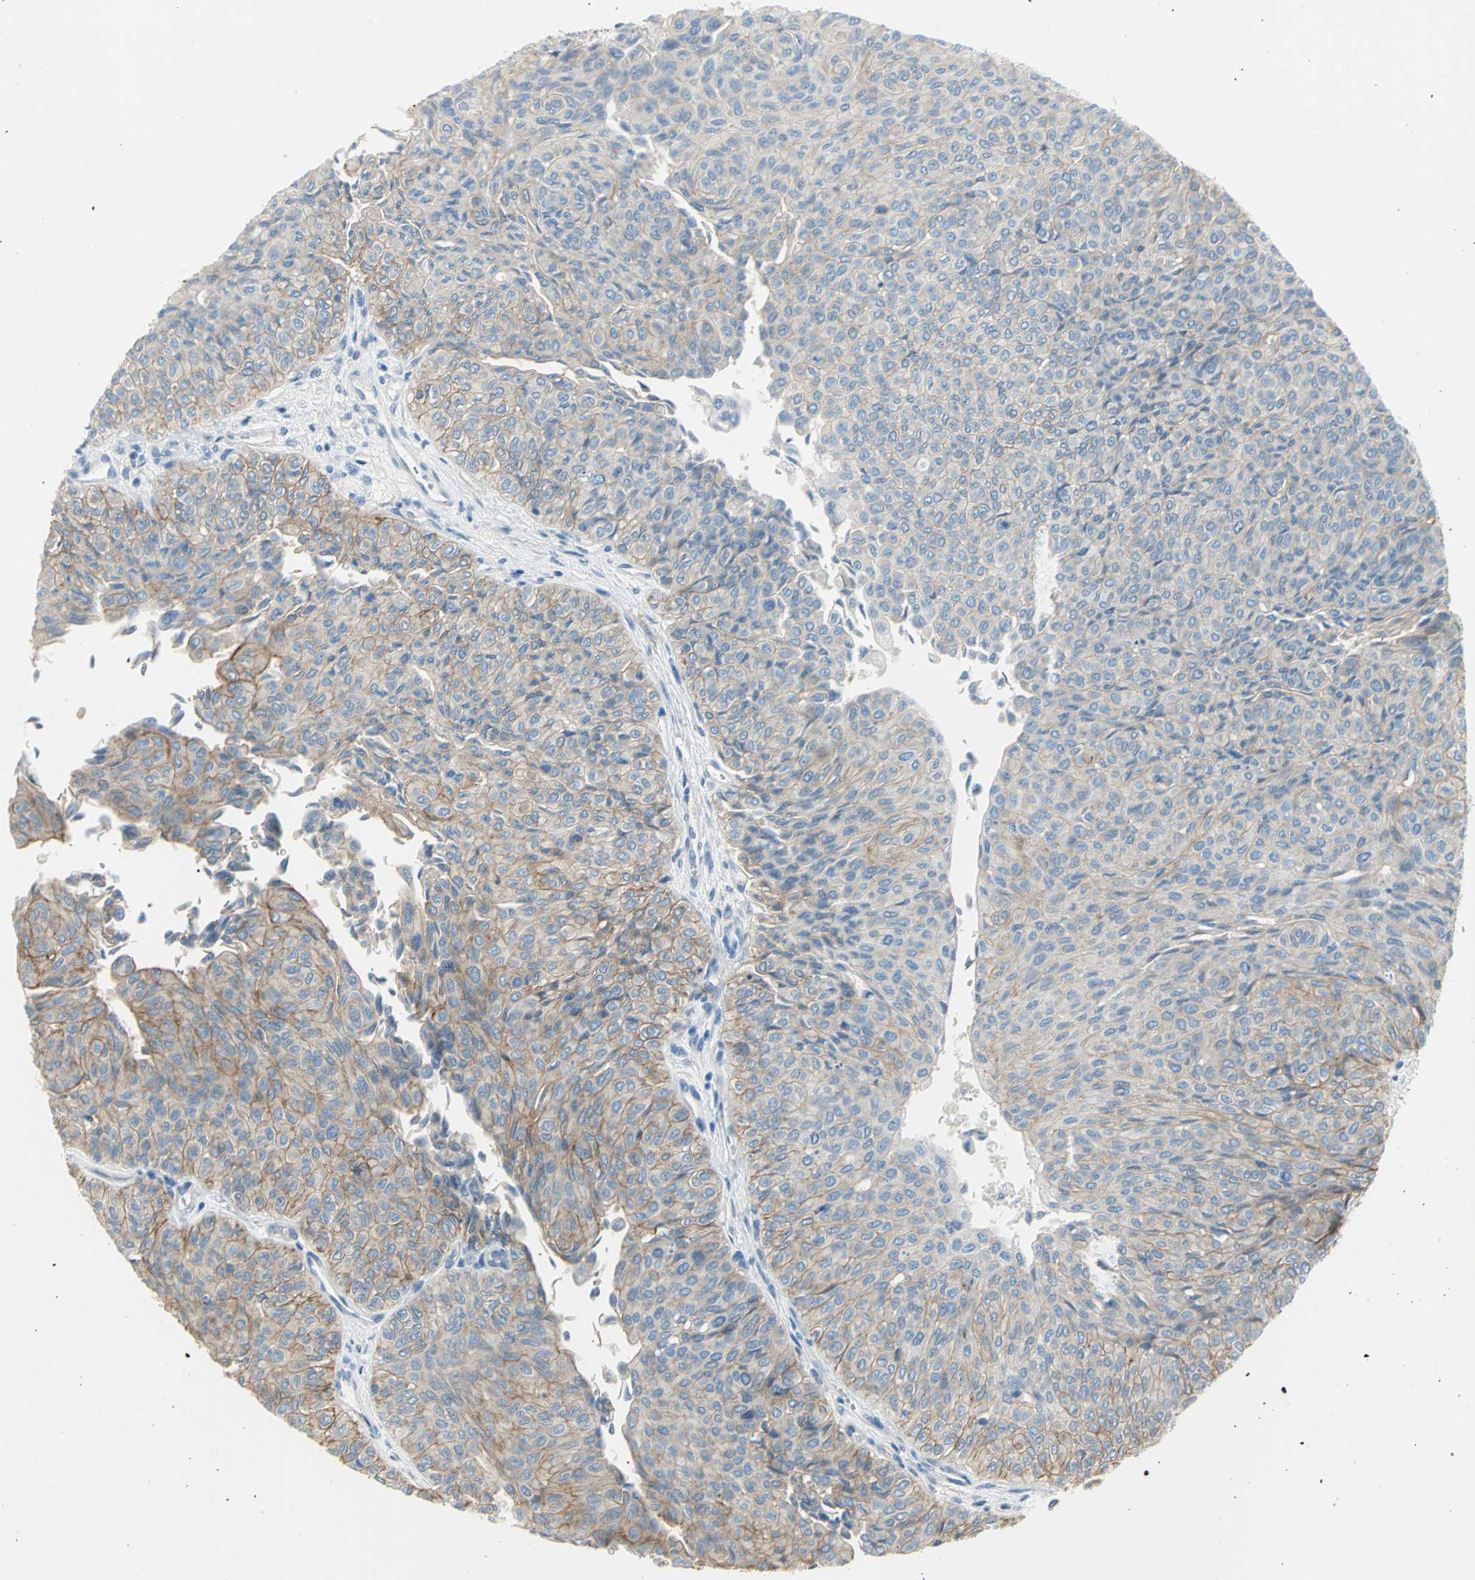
{"staining": {"intensity": "moderate", "quantity": "25%-75%", "location": "cytoplasmic/membranous"}, "tissue": "urothelial cancer", "cell_type": "Tumor cells", "image_type": "cancer", "snomed": [{"axis": "morphology", "description": "Urothelial carcinoma, Low grade"}, {"axis": "topography", "description": "Urinary bladder"}], "caption": "A photomicrograph of human urothelial carcinoma (low-grade) stained for a protein shows moderate cytoplasmic/membranous brown staining in tumor cells. (Brightfield microscopy of DAB IHC at high magnification).", "gene": "ALOX15", "patient": {"sex": "male", "age": 78}}